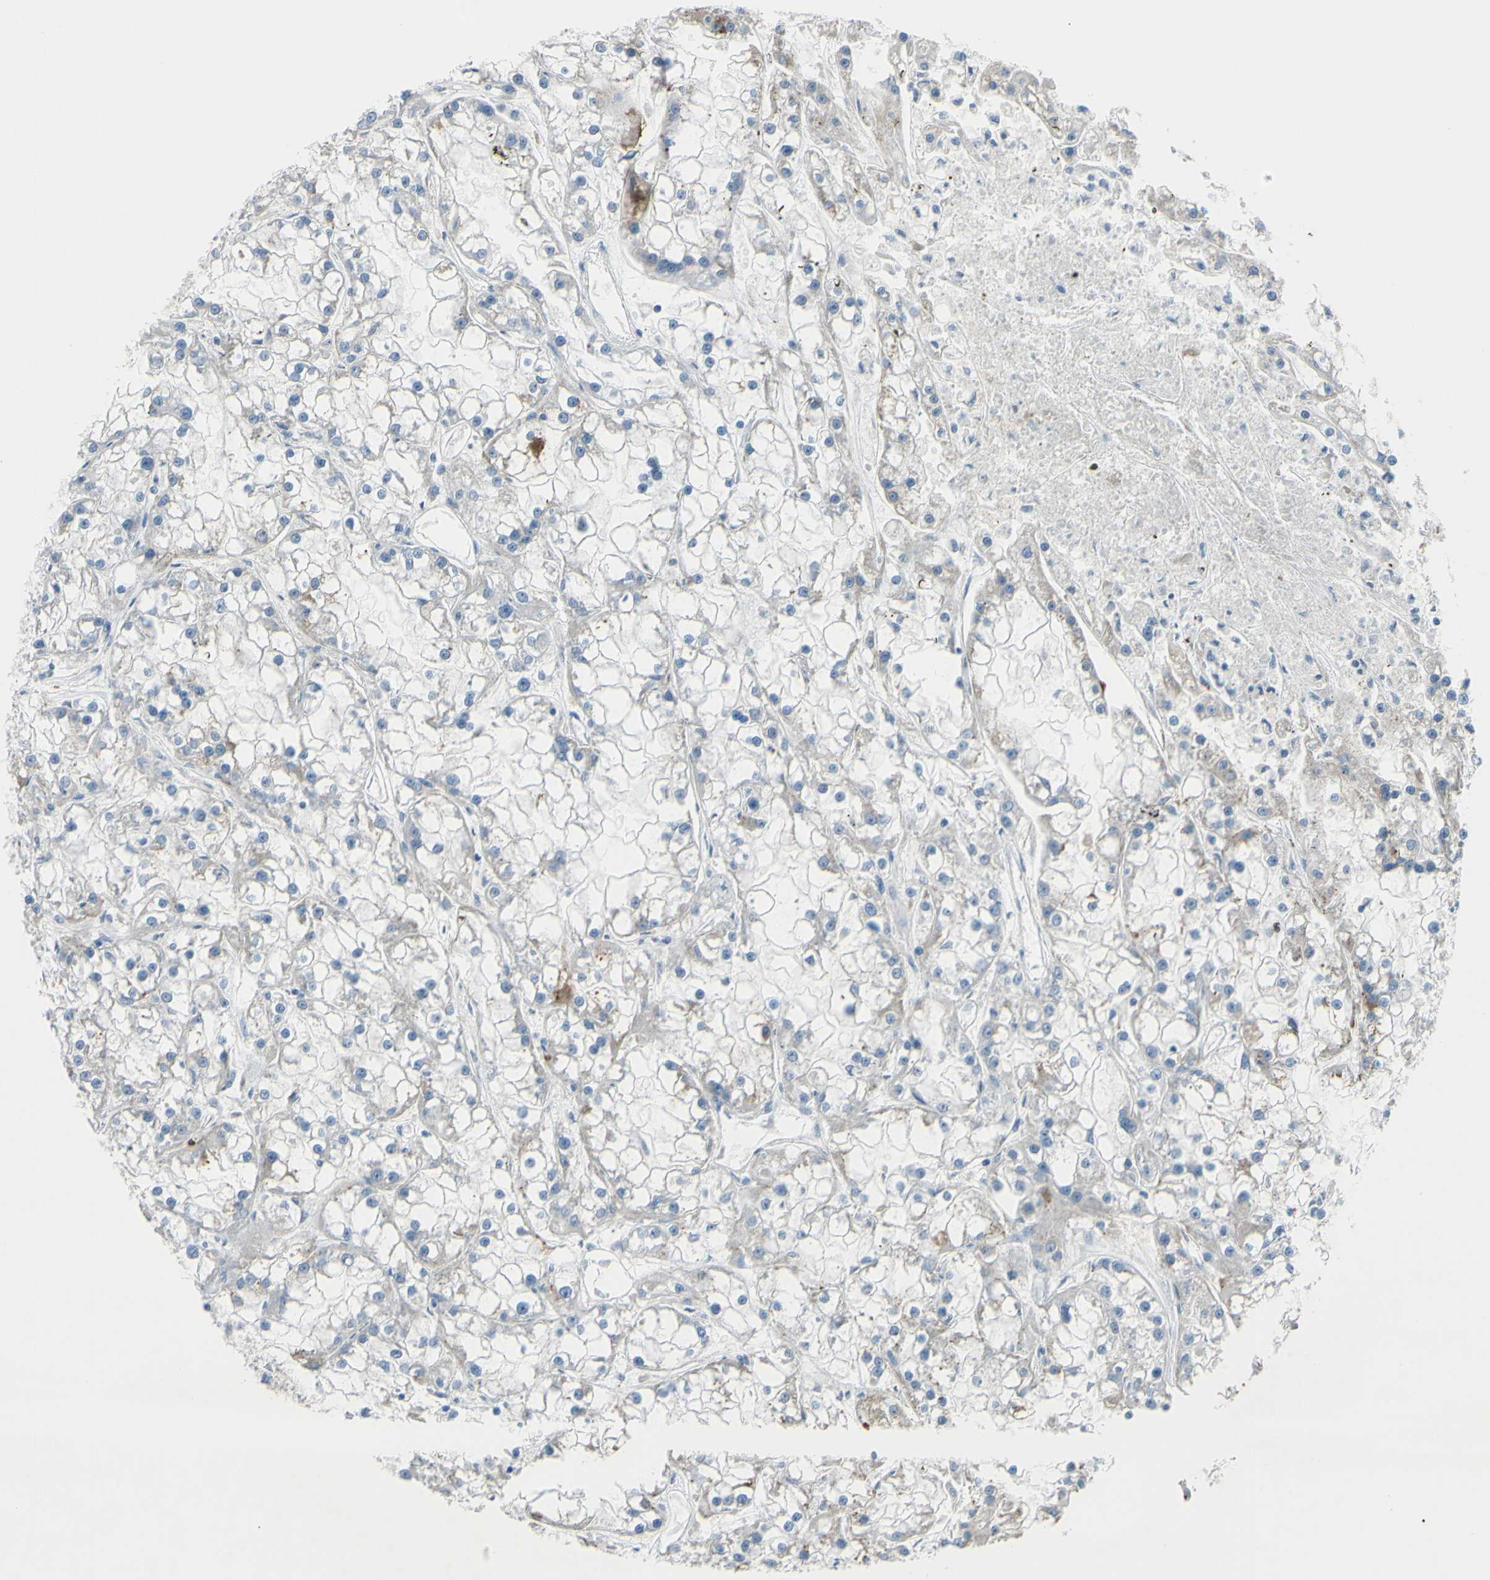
{"staining": {"intensity": "weak", "quantity": "<25%", "location": "cytoplasmic/membranous"}, "tissue": "renal cancer", "cell_type": "Tumor cells", "image_type": "cancer", "snomed": [{"axis": "morphology", "description": "Adenocarcinoma, NOS"}, {"axis": "topography", "description": "Kidney"}], "caption": "DAB immunohistochemical staining of human renal cancer reveals no significant positivity in tumor cells.", "gene": "ZNF557", "patient": {"sex": "female", "age": 52}}